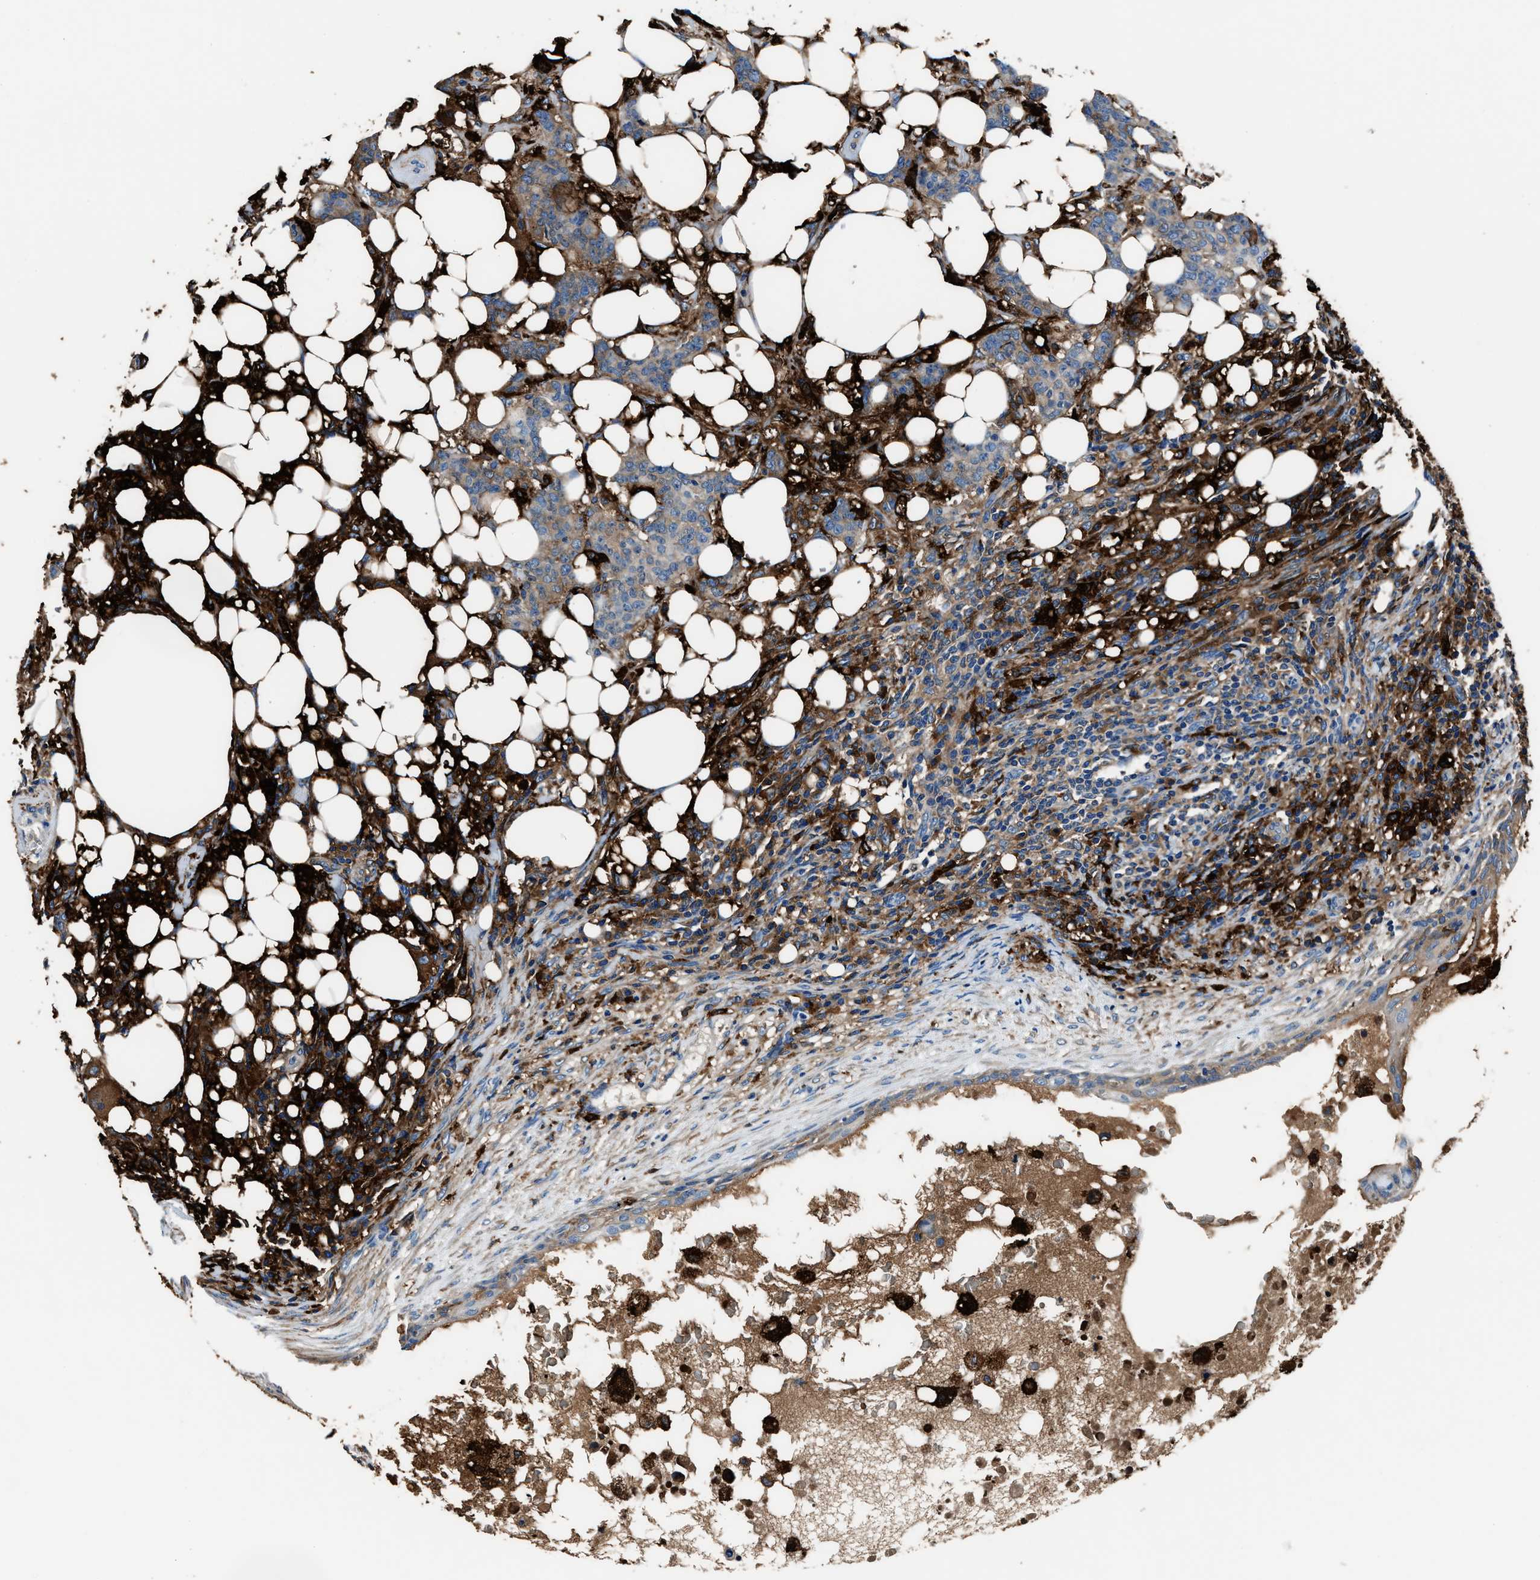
{"staining": {"intensity": "negative", "quantity": "none", "location": "none"}, "tissue": "breast cancer", "cell_type": "Tumor cells", "image_type": "cancer", "snomed": [{"axis": "morphology", "description": "Duct carcinoma"}, {"axis": "topography", "description": "Breast"}], "caption": "Intraductal carcinoma (breast) was stained to show a protein in brown. There is no significant expression in tumor cells.", "gene": "FTL", "patient": {"sex": "female", "age": 40}}